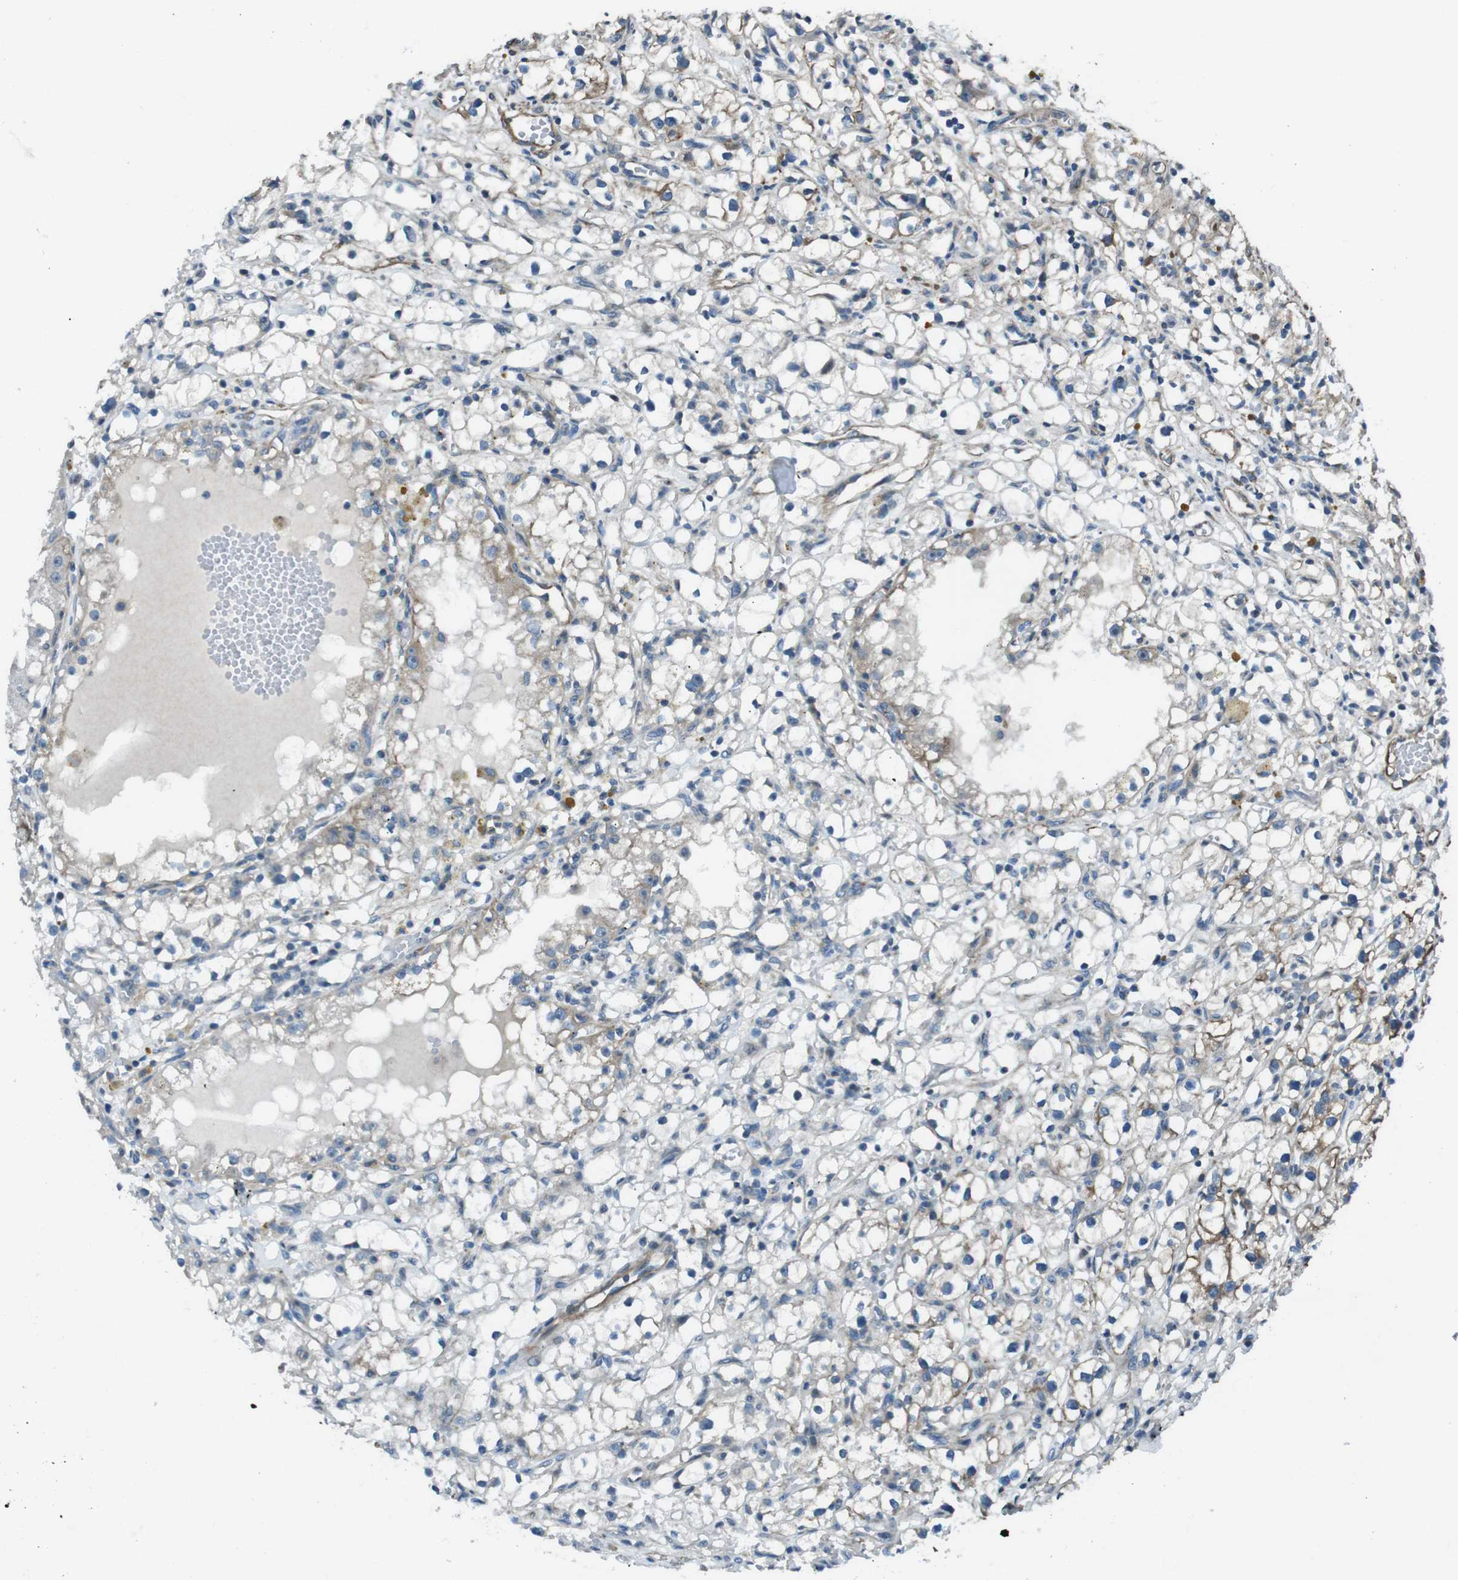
{"staining": {"intensity": "weak", "quantity": "<25%", "location": "cytoplasmic/membranous"}, "tissue": "renal cancer", "cell_type": "Tumor cells", "image_type": "cancer", "snomed": [{"axis": "morphology", "description": "Adenocarcinoma, NOS"}, {"axis": "topography", "description": "Kidney"}], "caption": "DAB (3,3'-diaminobenzidine) immunohistochemical staining of adenocarcinoma (renal) exhibits no significant positivity in tumor cells.", "gene": "FAM174B", "patient": {"sex": "male", "age": 56}}